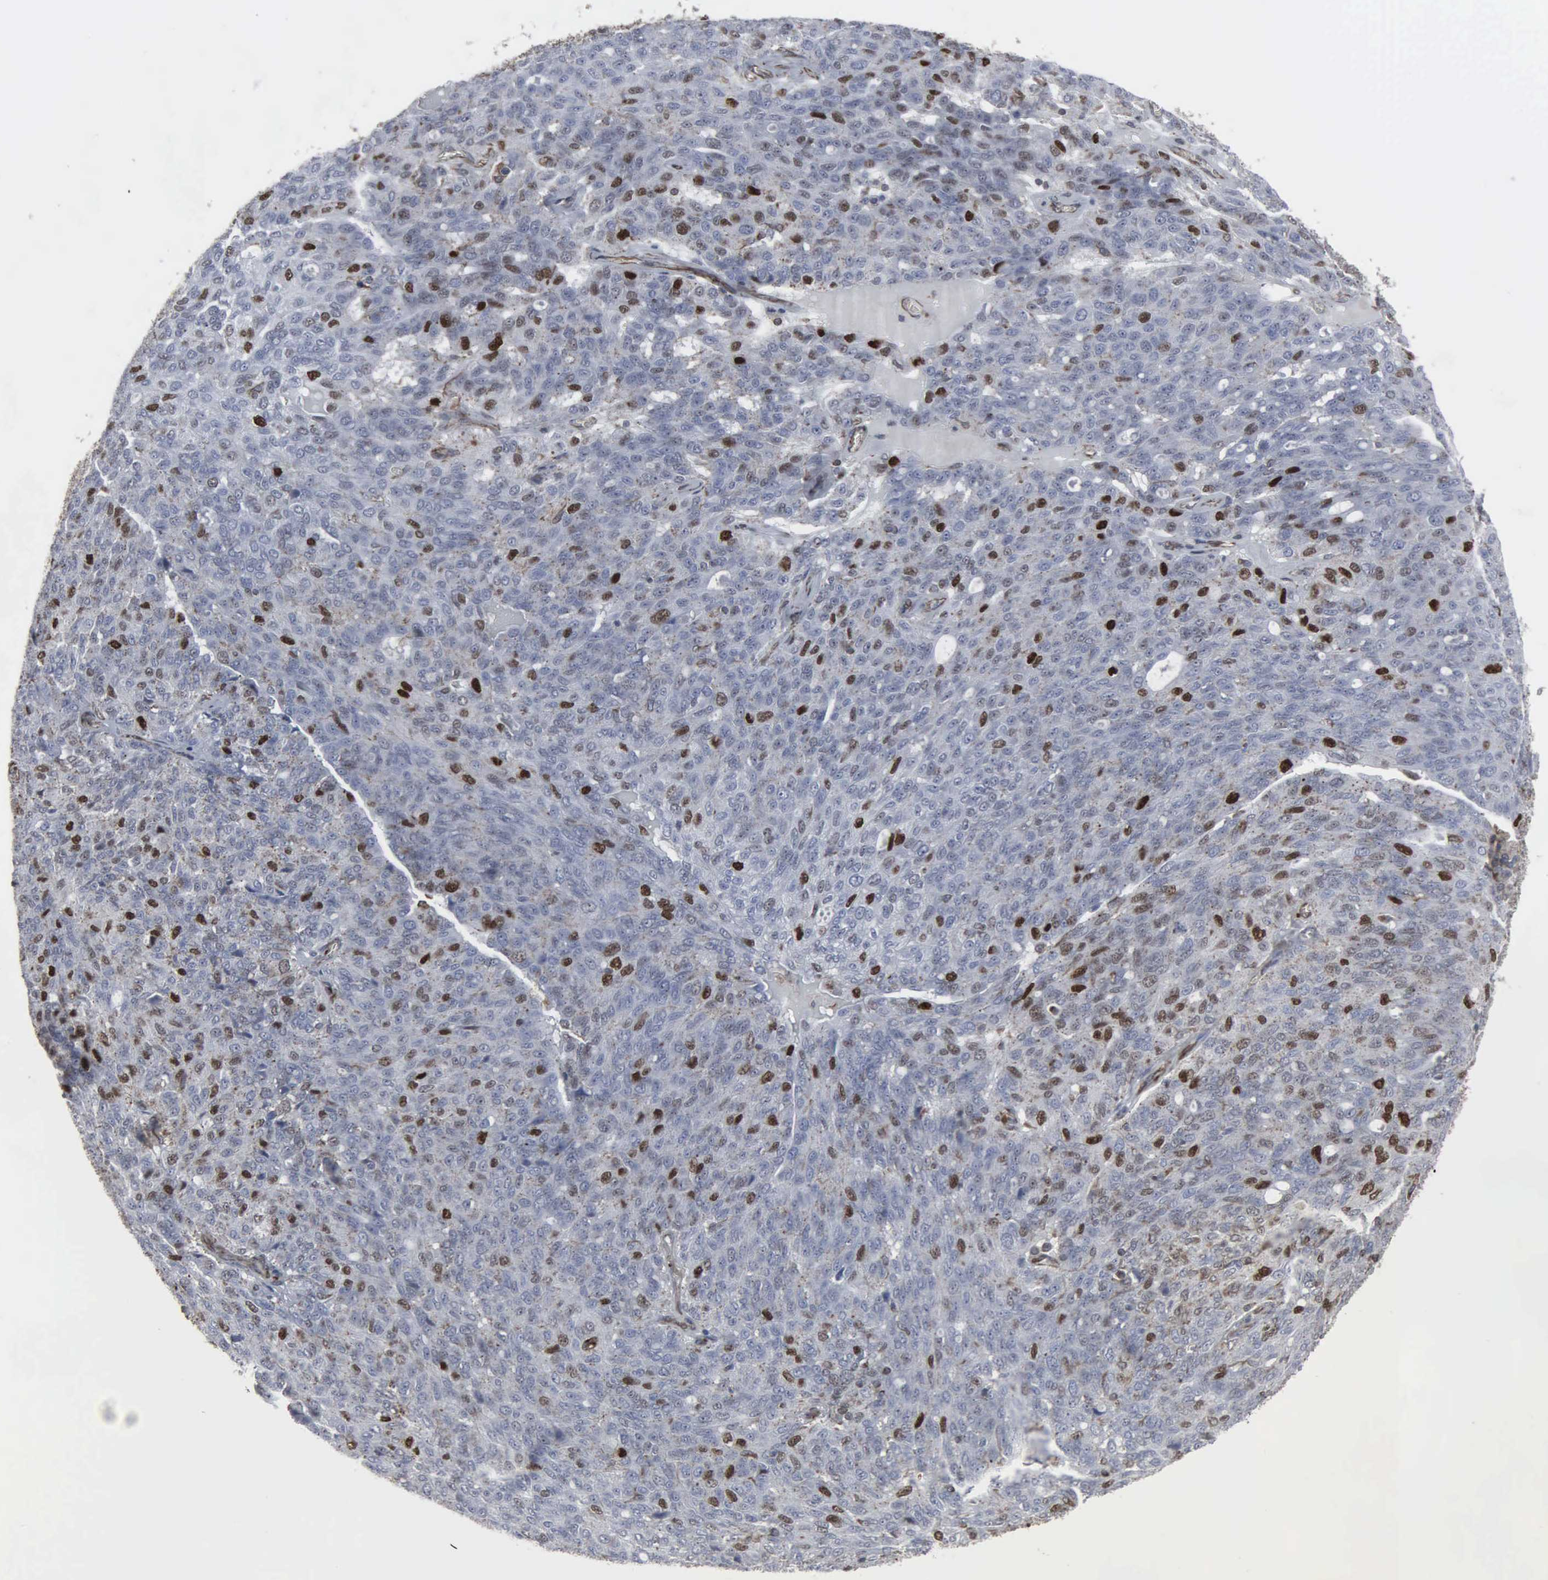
{"staining": {"intensity": "moderate", "quantity": "<25%", "location": "nuclear"}, "tissue": "ovarian cancer", "cell_type": "Tumor cells", "image_type": "cancer", "snomed": [{"axis": "morphology", "description": "Carcinoma, endometroid"}, {"axis": "topography", "description": "Ovary"}], "caption": "The micrograph shows staining of endometroid carcinoma (ovarian), revealing moderate nuclear protein positivity (brown color) within tumor cells. (Stains: DAB (3,3'-diaminobenzidine) in brown, nuclei in blue, Microscopy: brightfield microscopy at high magnification).", "gene": "CCNE1", "patient": {"sex": "female", "age": 60}}